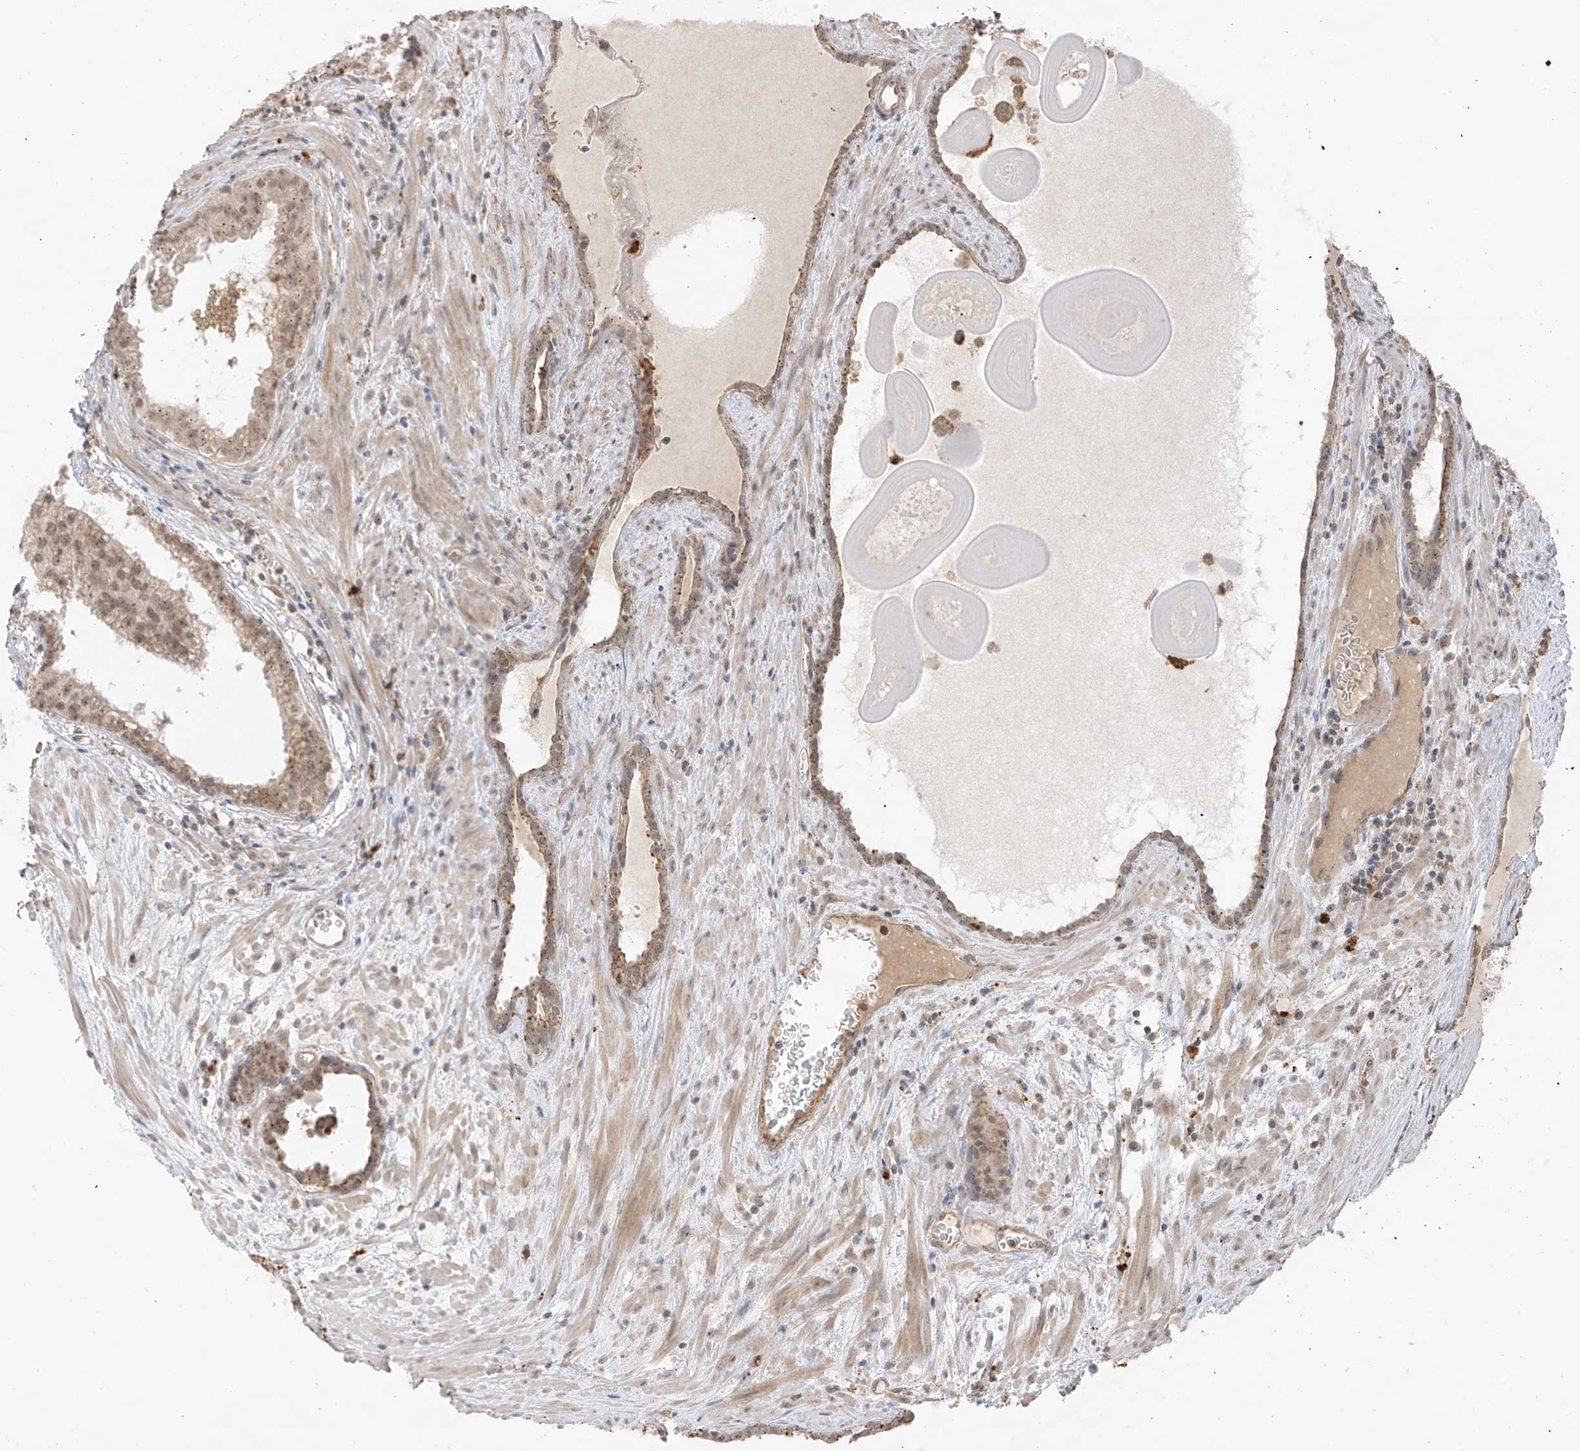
{"staining": {"intensity": "moderate", "quantity": "25%-75%", "location": "cytoplasmic/membranous,nuclear"}, "tissue": "prostate cancer", "cell_type": "Tumor cells", "image_type": "cancer", "snomed": [{"axis": "morphology", "description": "Adenocarcinoma, High grade"}, {"axis": "topography", "description": "Prostate"}], "caption": "Tumor cells demonstrate moderate cytoplasmic/membranous and nuclear expression in approximately 25%-75% of cells in prostate cancer (high-grade adenocarcinoma).", "gene": "N4BP3", "patient": {"sex": "male", "age": 68}}